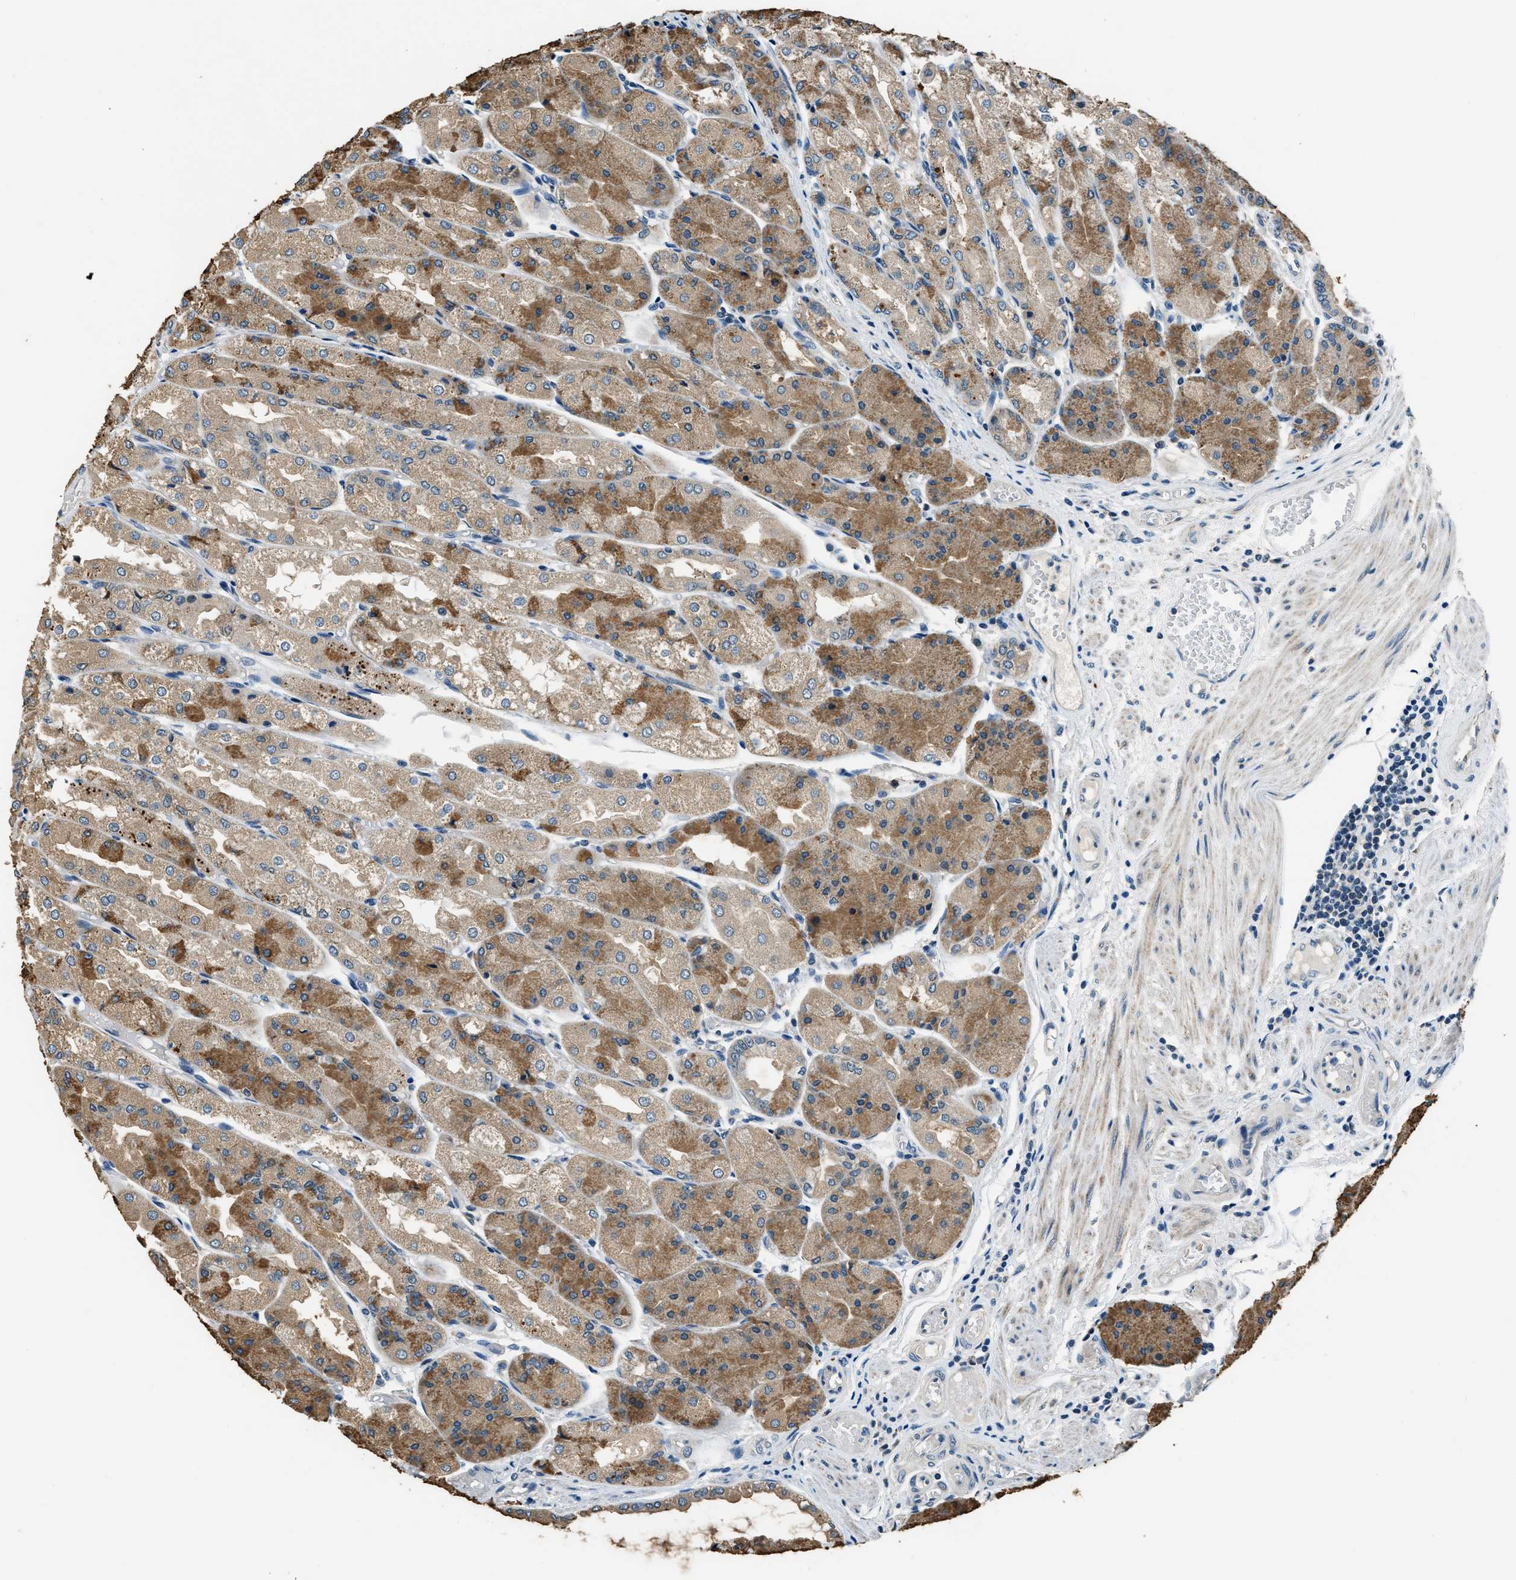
{"staining": {"intensity": "moderate", "quantity": ">75%", "location": "cytoplasmic/membranous"}, "tissue": "stomach", "cell_type": "Glandular cells", "image_type": "normal", "snomed": [{"axis": "morphology", "description": "Normal tissue, NOS"}, {"axis": "topography", "description": "Stomach, upper"}], "caption": "The immunohistochemical stain highlights moderate cytoplasmic/membranous positivity in glandular cells of normal stomach. (brown staining indicates protein expression, while blue staining denotes nuclei).", "gene": "NME8", "patient": {"sex": "male", "age": 72}}